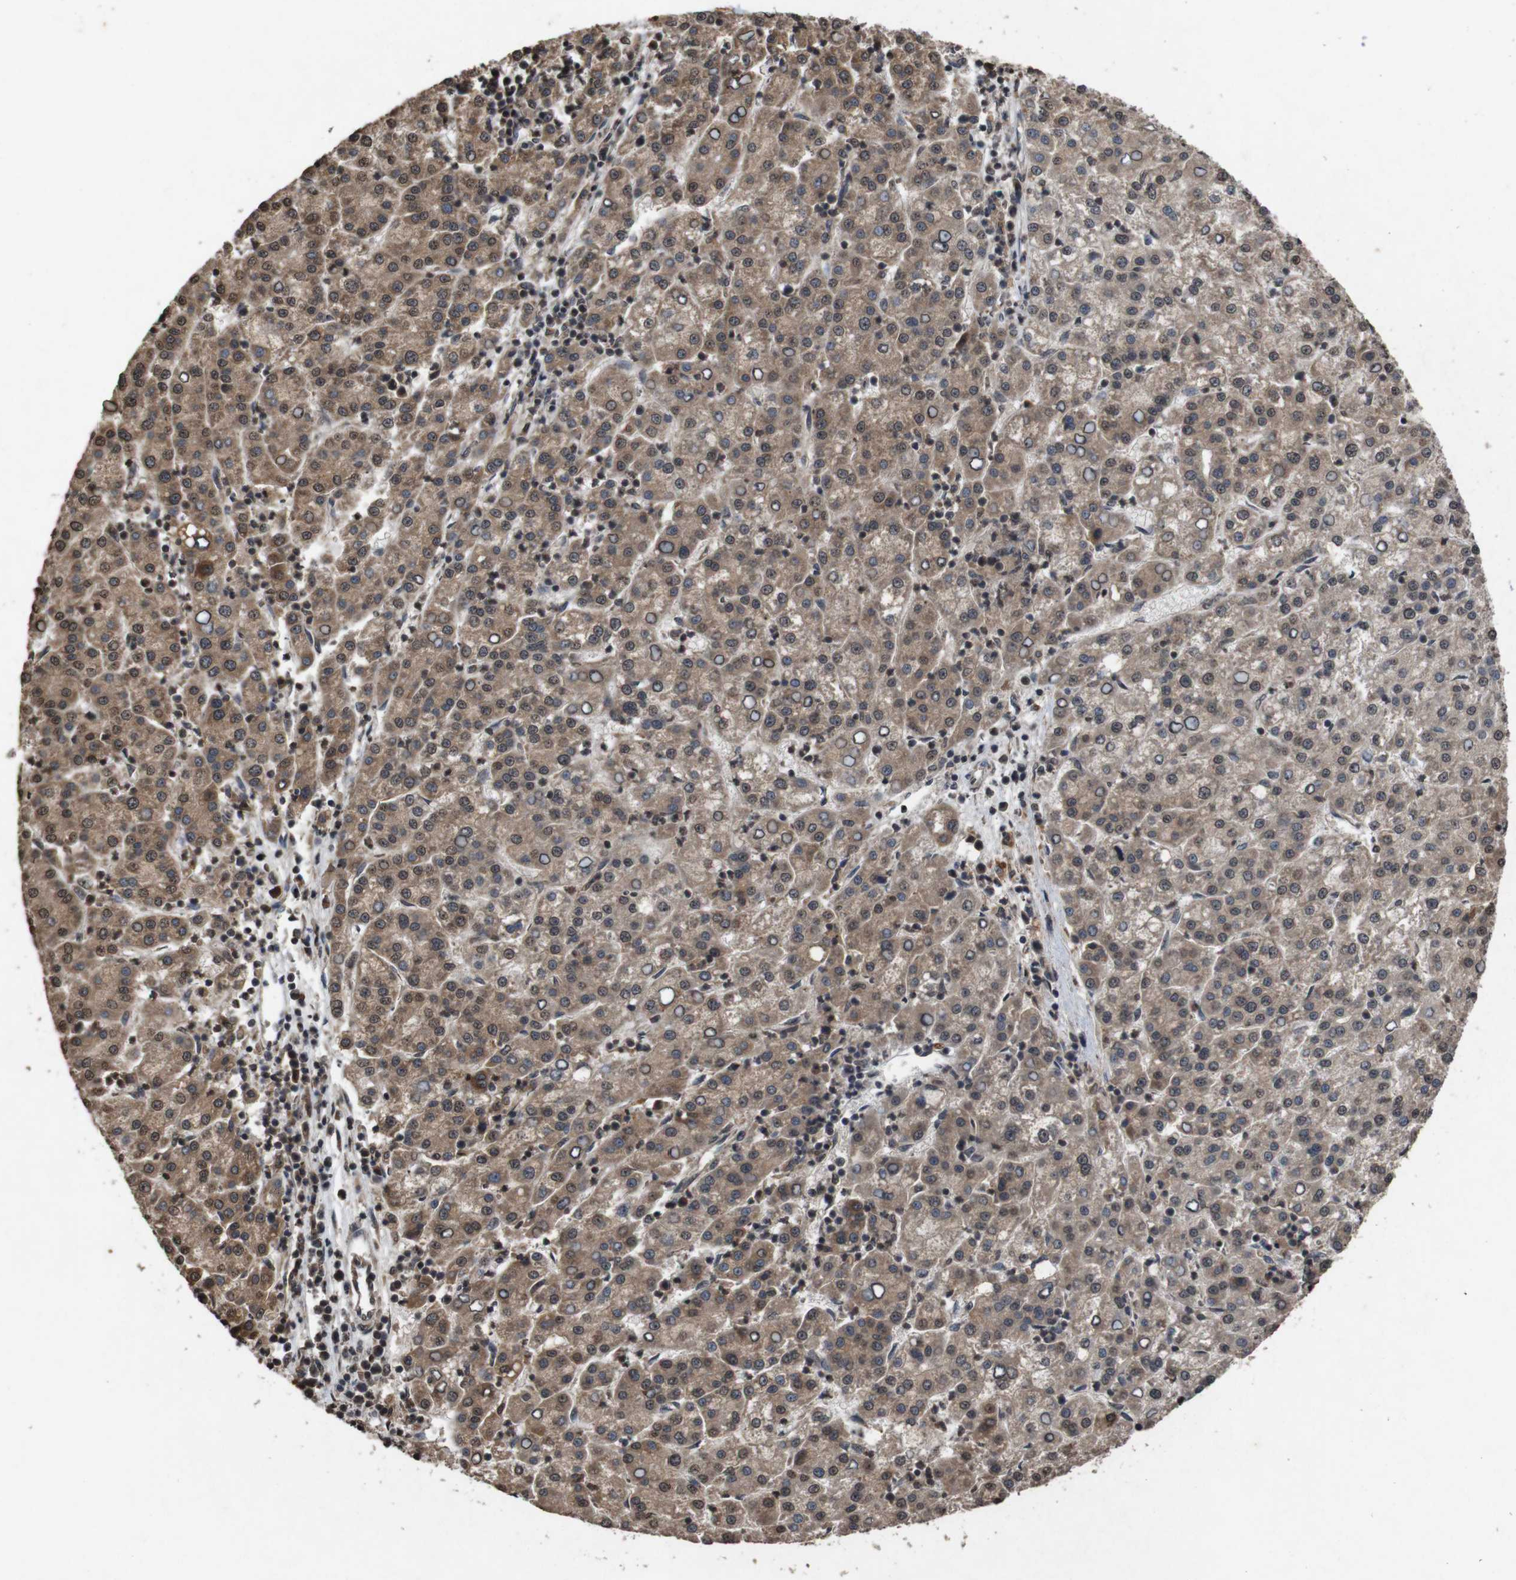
{"staining": {"intensity": "moderate", "quantity": ">75%", "location": "cytoplasmic/membranous,nuclear"}, "tissue": "liver cancer", "cell_type": "Tumor cells", "image_type": "cancer", "snomed": [{"axis": "morphology", "description": "Carcinoma, Hepatocellular, NOS"}, {"axis": "topography", "description": "Liver"}], "caption": "Protein staining of liver cancer (hepatocellular carcinoma) tissue shows moderate cytoplasmic/membranous and nuclear expression in approximately >75% of tumor cells. (Stains: DAB (3,3'-diaminobenzidine) in brown, nuclei in blue, Microscopy: brightfield microscopy at high magnification).", "gene": "SORL1", "patient": {"sex": "female", "age": 58}}